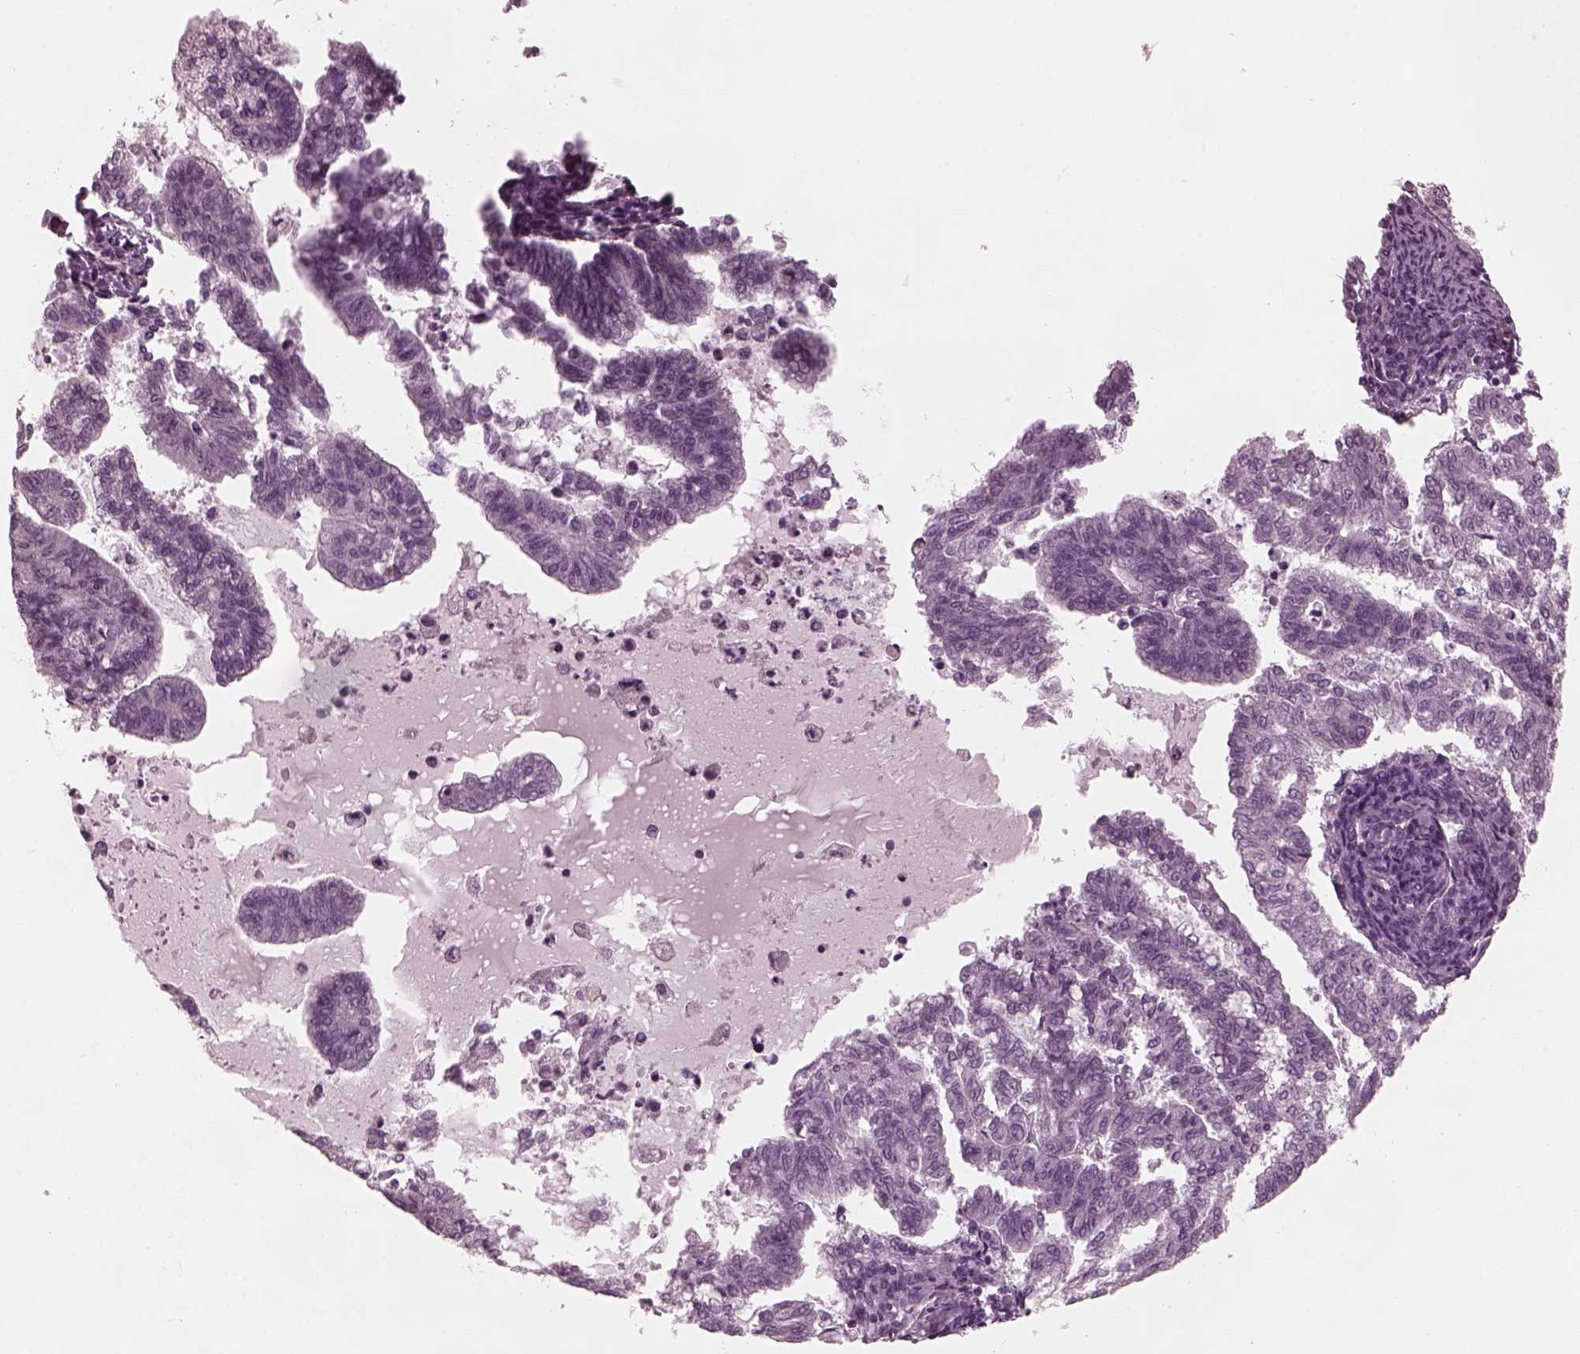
{"staining": {"intensity": "negative", "quantity": "none", "location": "none"}, "tissue": "endometrial cancer", "cell_type": "Tumor cells", "image_type": "cancer", "snomed": [{"axis": "morphology", "description": "Adenocarcinoma, NOS"}, {"axis": "topography", "description": "Endometrium"}], "caption": "Immunohistochemistry (IHC) of adenocarcinoma (endometrial) reveals no positivity in tumor cells.", "gene": "KIF6", "patient": {"sex": "female", "age": 79}}